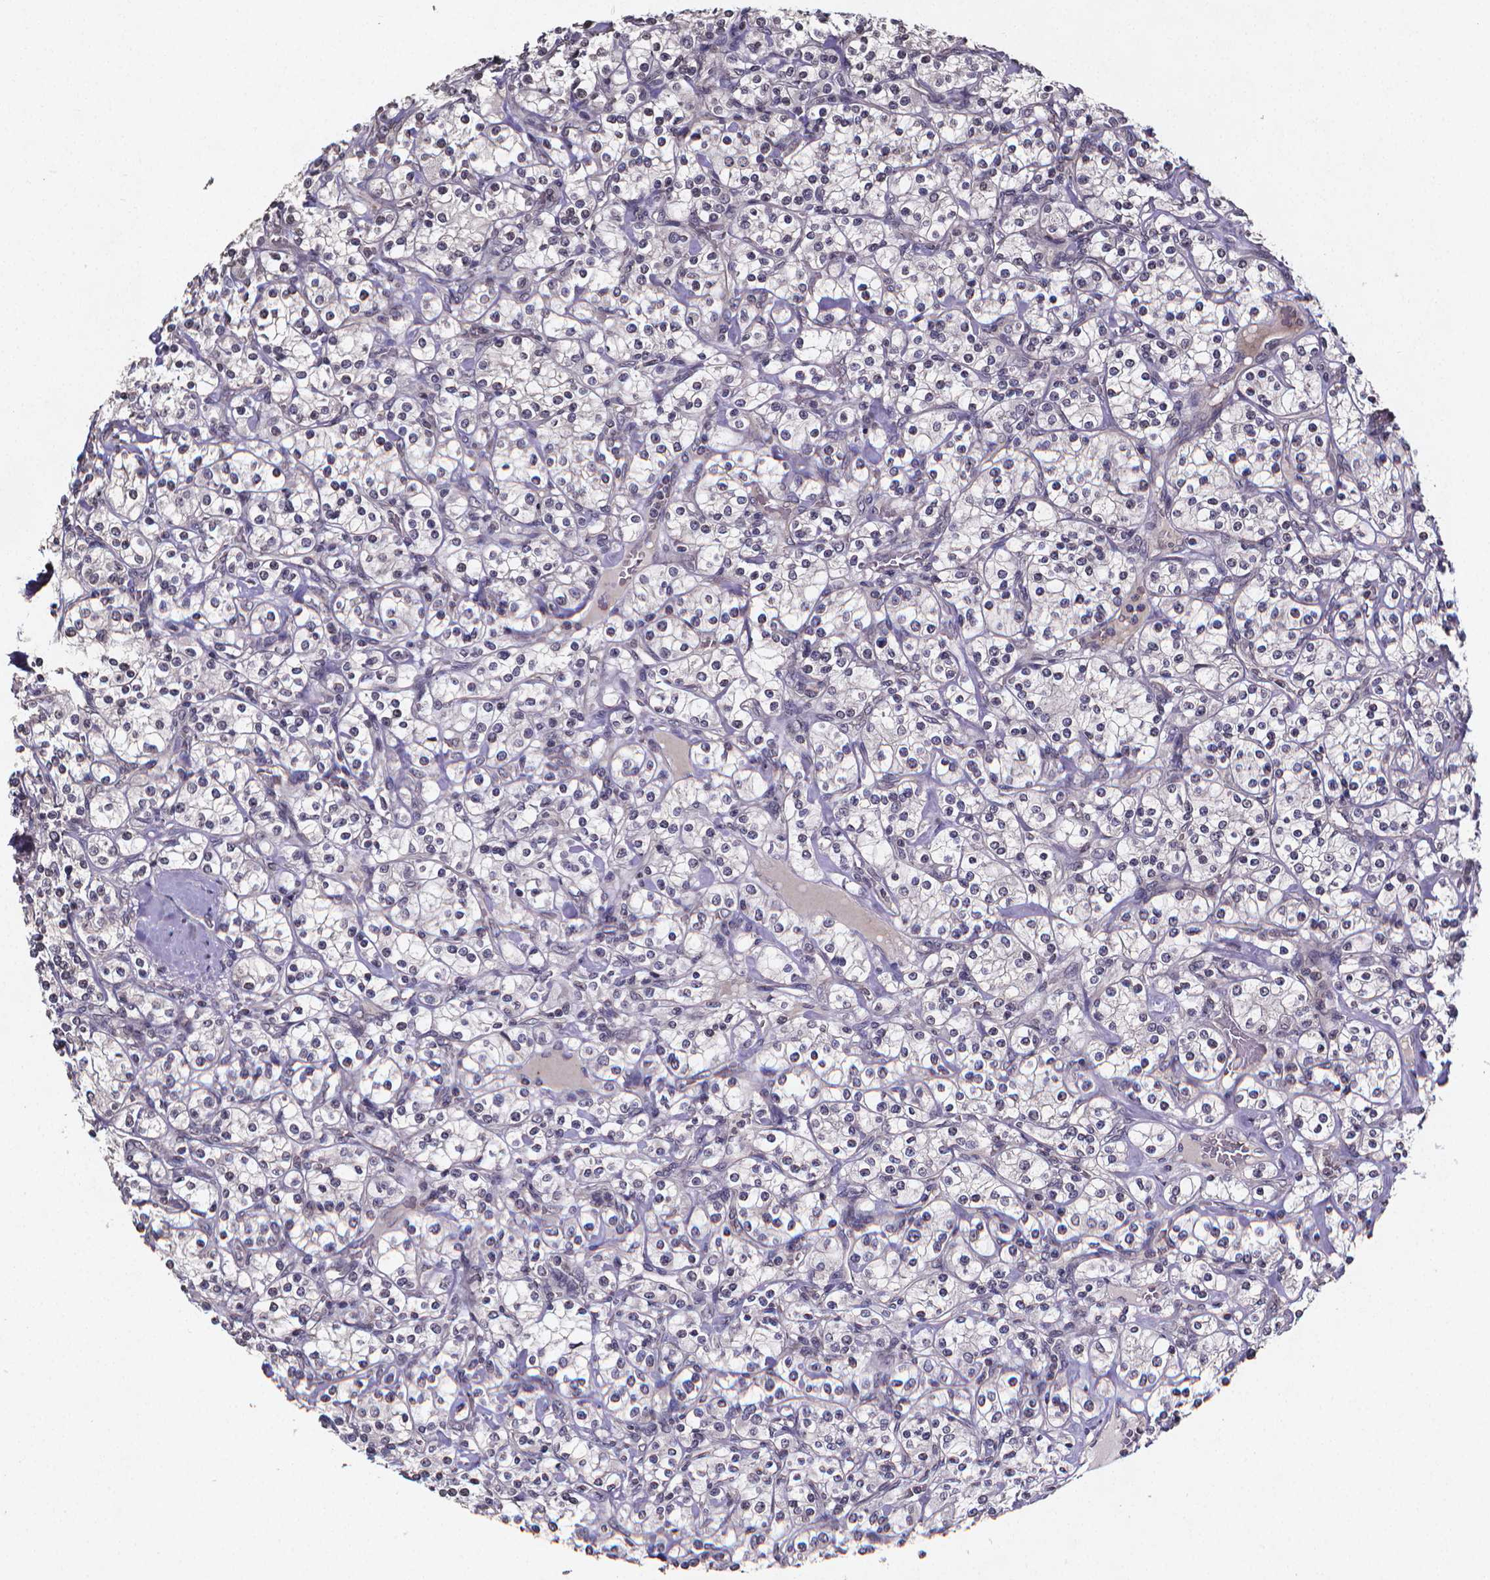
{"staining": {"intensity": "negative", "quantity": "none", "location": "none"}, "tissue": "renal cancer", "cell_type": "Tumor cells", "image_type": "cancer", "snomed": [{"axis": "morphology", "description": "Adenocarcinoma, NOS"}, {"axis": "topography", "description": "Kidney"}], "caption": "A high-resolution image shows immunohistochemistry staining of renal cancer (adenocarcinoma), which shows no significant positivity in tumor cells.", "gene": "TP73", "patient": {"sex": "male", "age": 77}}